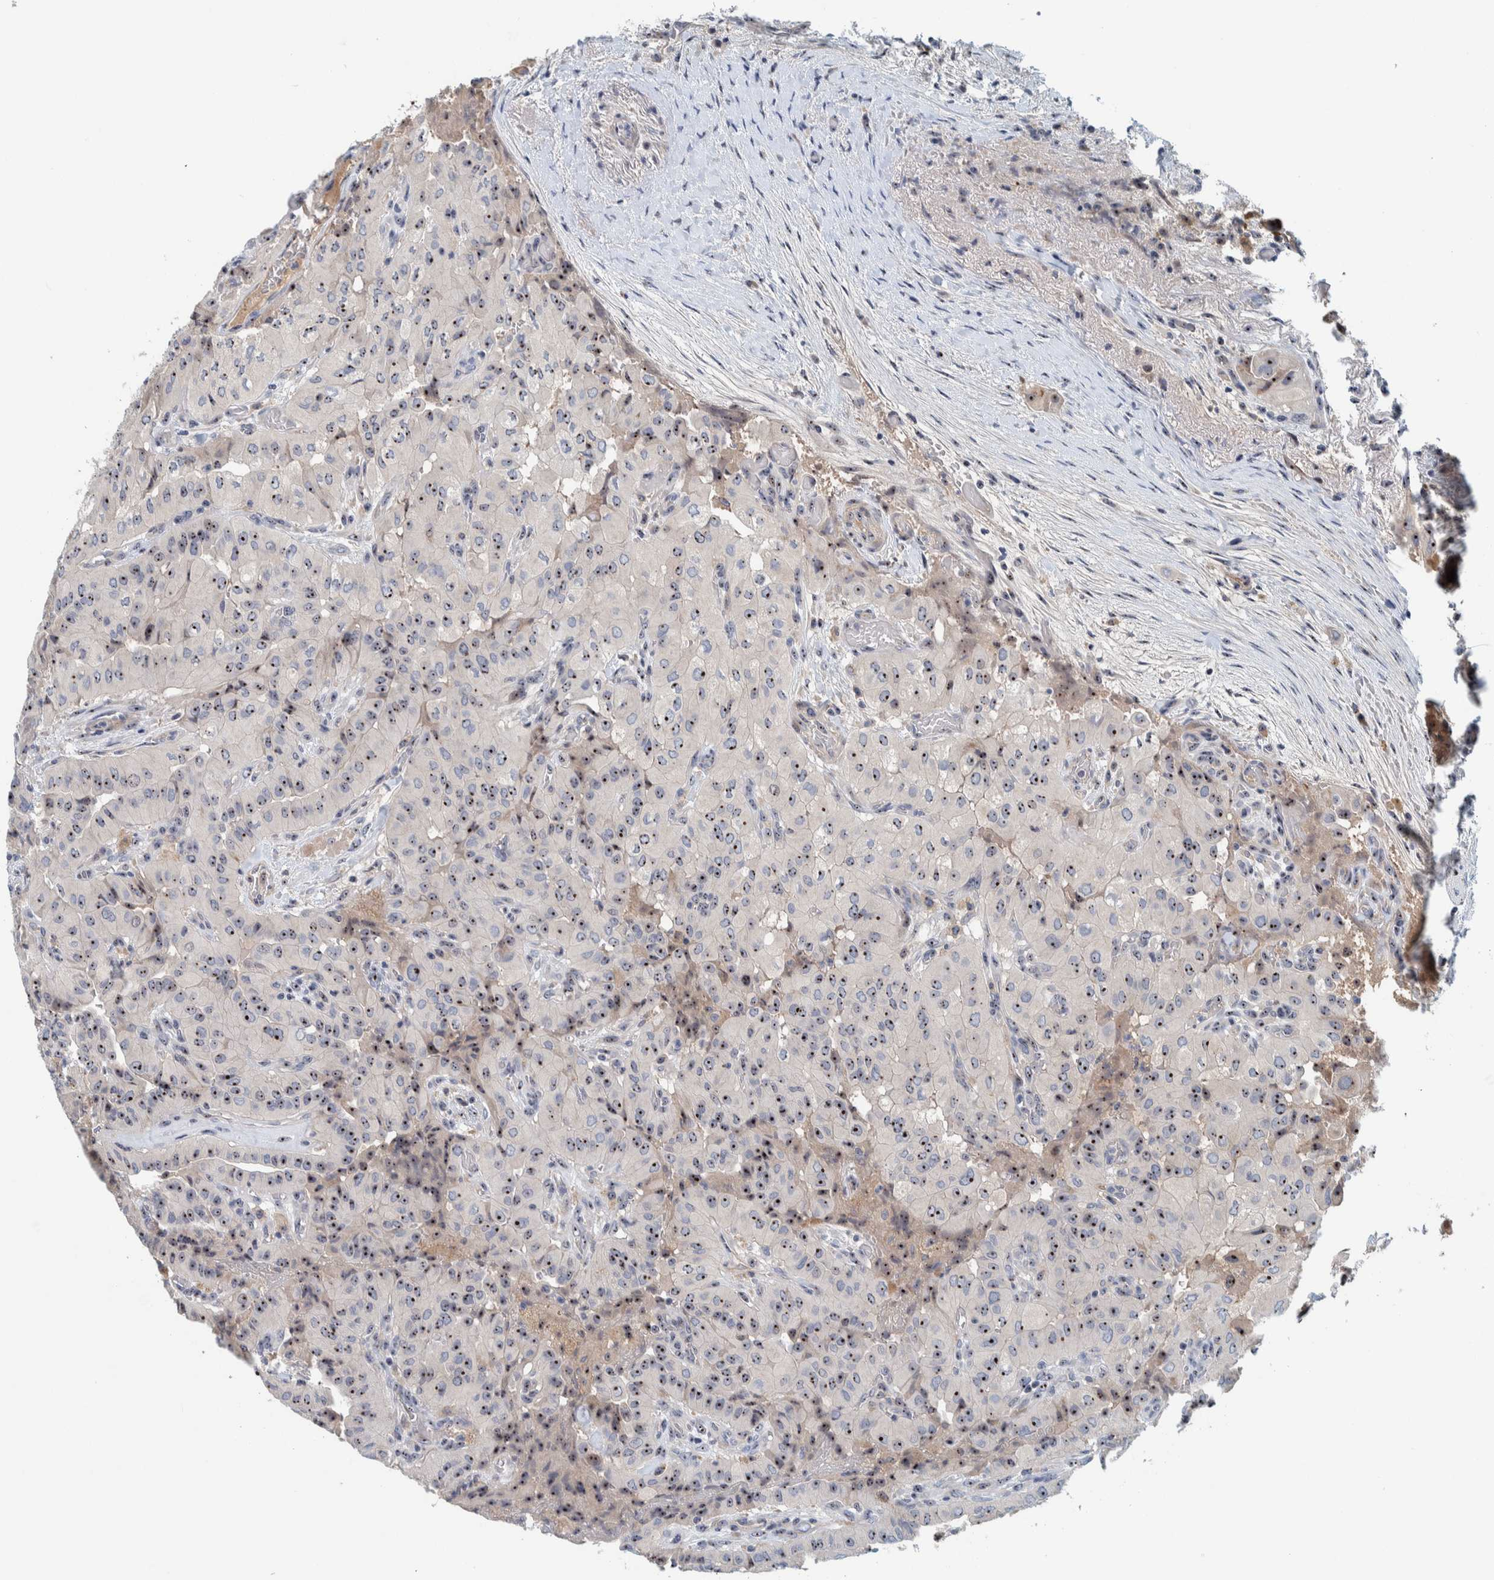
{"staining": {"intensity": "strong", "quantity": ">75%", "location": "nuclear"}, "tissue": "thyroid cancer", "cell_type": "Tumor cells", "image_type": "cancer", "snomed": [{"axis": "morphology", "description": "Papillary adenocarcinoma, NOS"}, {"axis": "topography", "description": "Thyroid gland"}], "caption": "Papillary adenocarcinoma (thyroid) was stained to show a protein in brown. There is high levels of strong nuclear positivity in about >75% of tumor cells. (Stains: DAB (3,3'-diaminobenzidine) in brown, nuclei in blue, Microscopy: brightfield microscopy at high magnification).", "gene": "NOL11", "patient": {"sex": "female", "age": 59}}